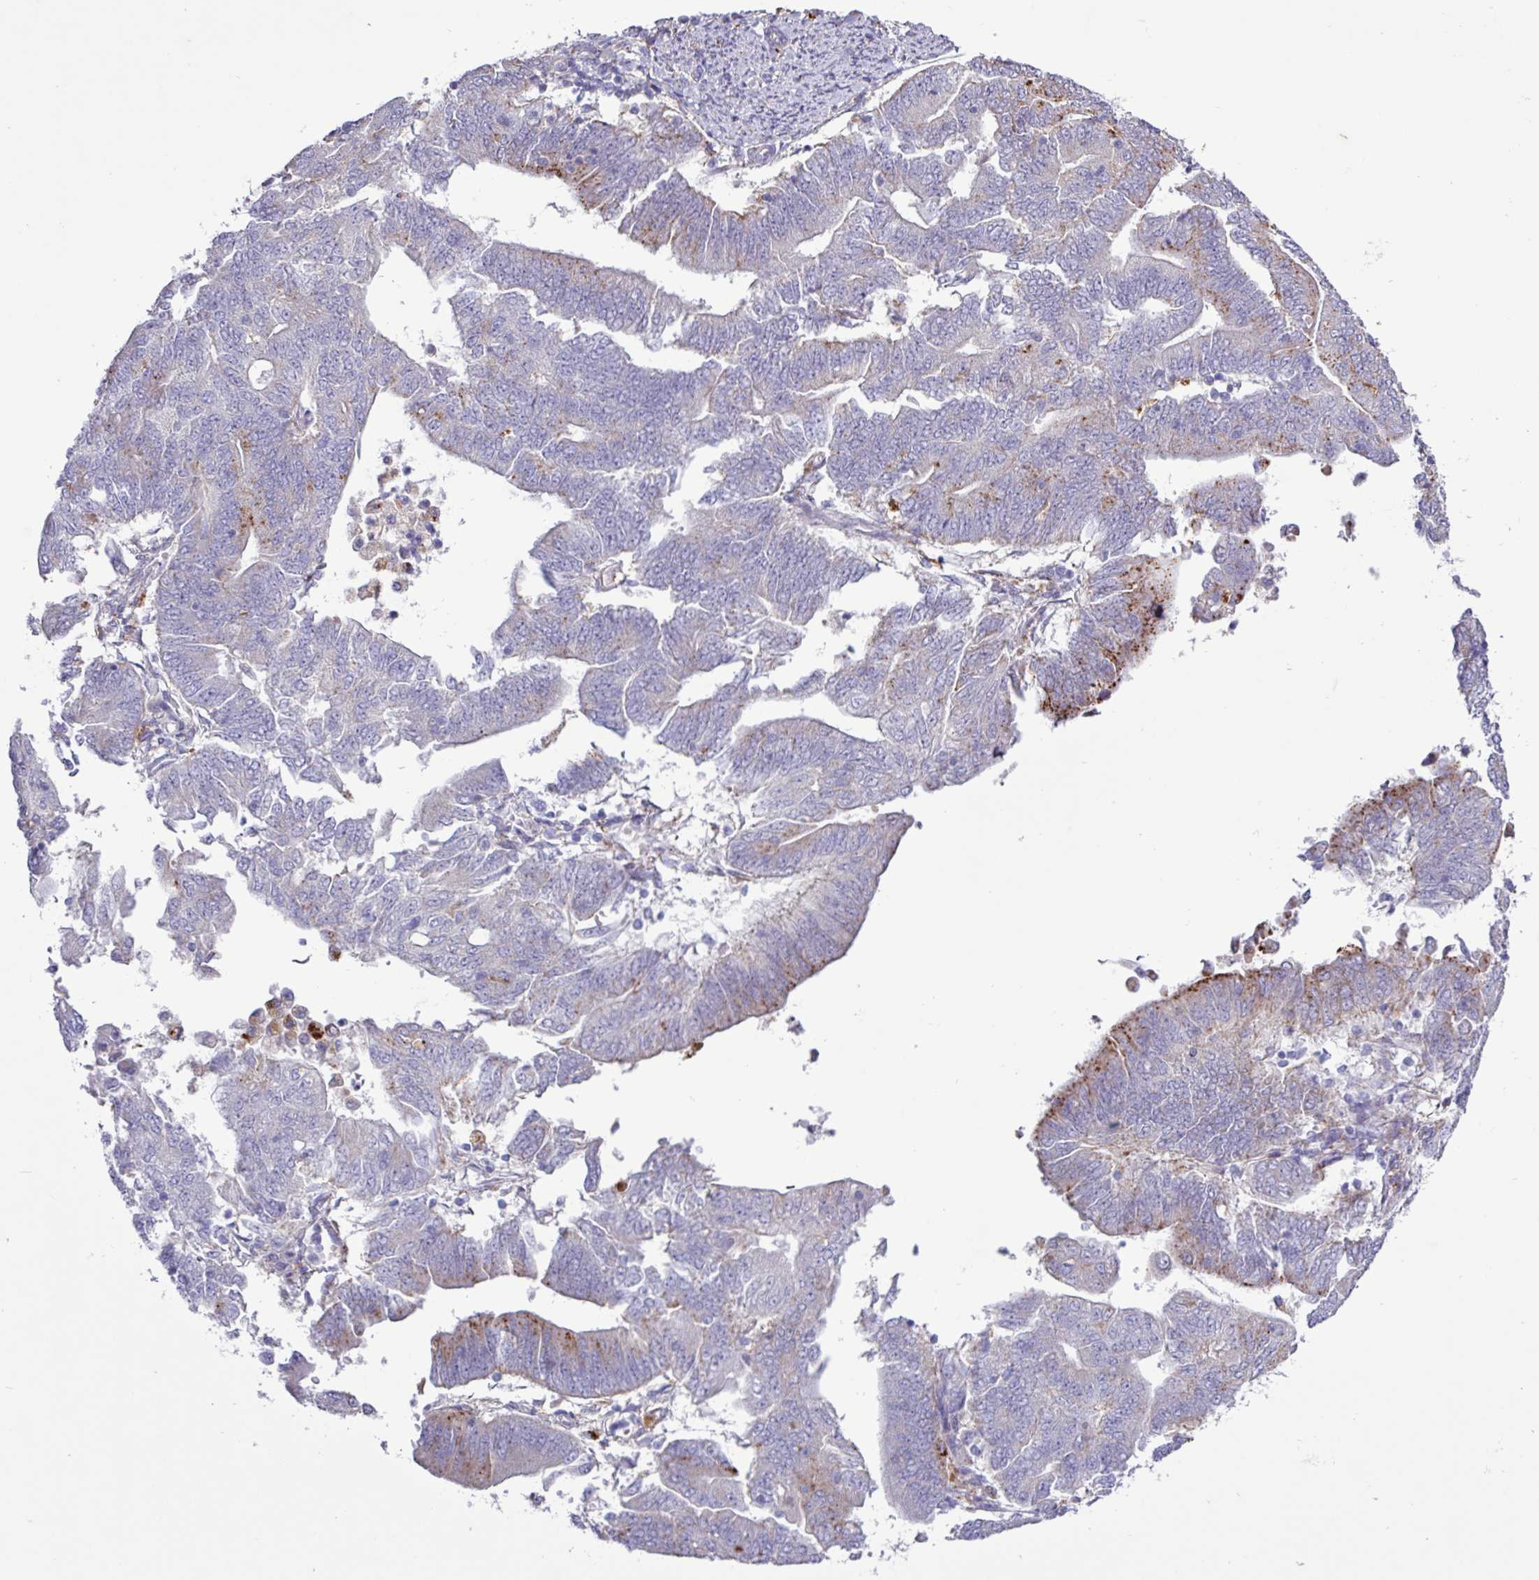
{"staining": {"intensity": "moderate", "quantity": "<25%", "location": "cytoplasmic/membranous"}, "tissue": "endometrial cancer", "cell_type": "Tumor cells", "image_type": "cancer", "snomed": [{"axis": "morphology", "description": "Adenocarcinoma, NOS"}, {"axis": "topography", "description": "Endometrium"}], "caption": "Endometrial cancer (adenocarcinoma) was stained to show a protein in brown. There is low levels of moderate cytoplasmic/membranous staining in approximately <25% of tumor cells.", "gene": "AMIGO2", "patient": {"sex": "female", "age": 70}}